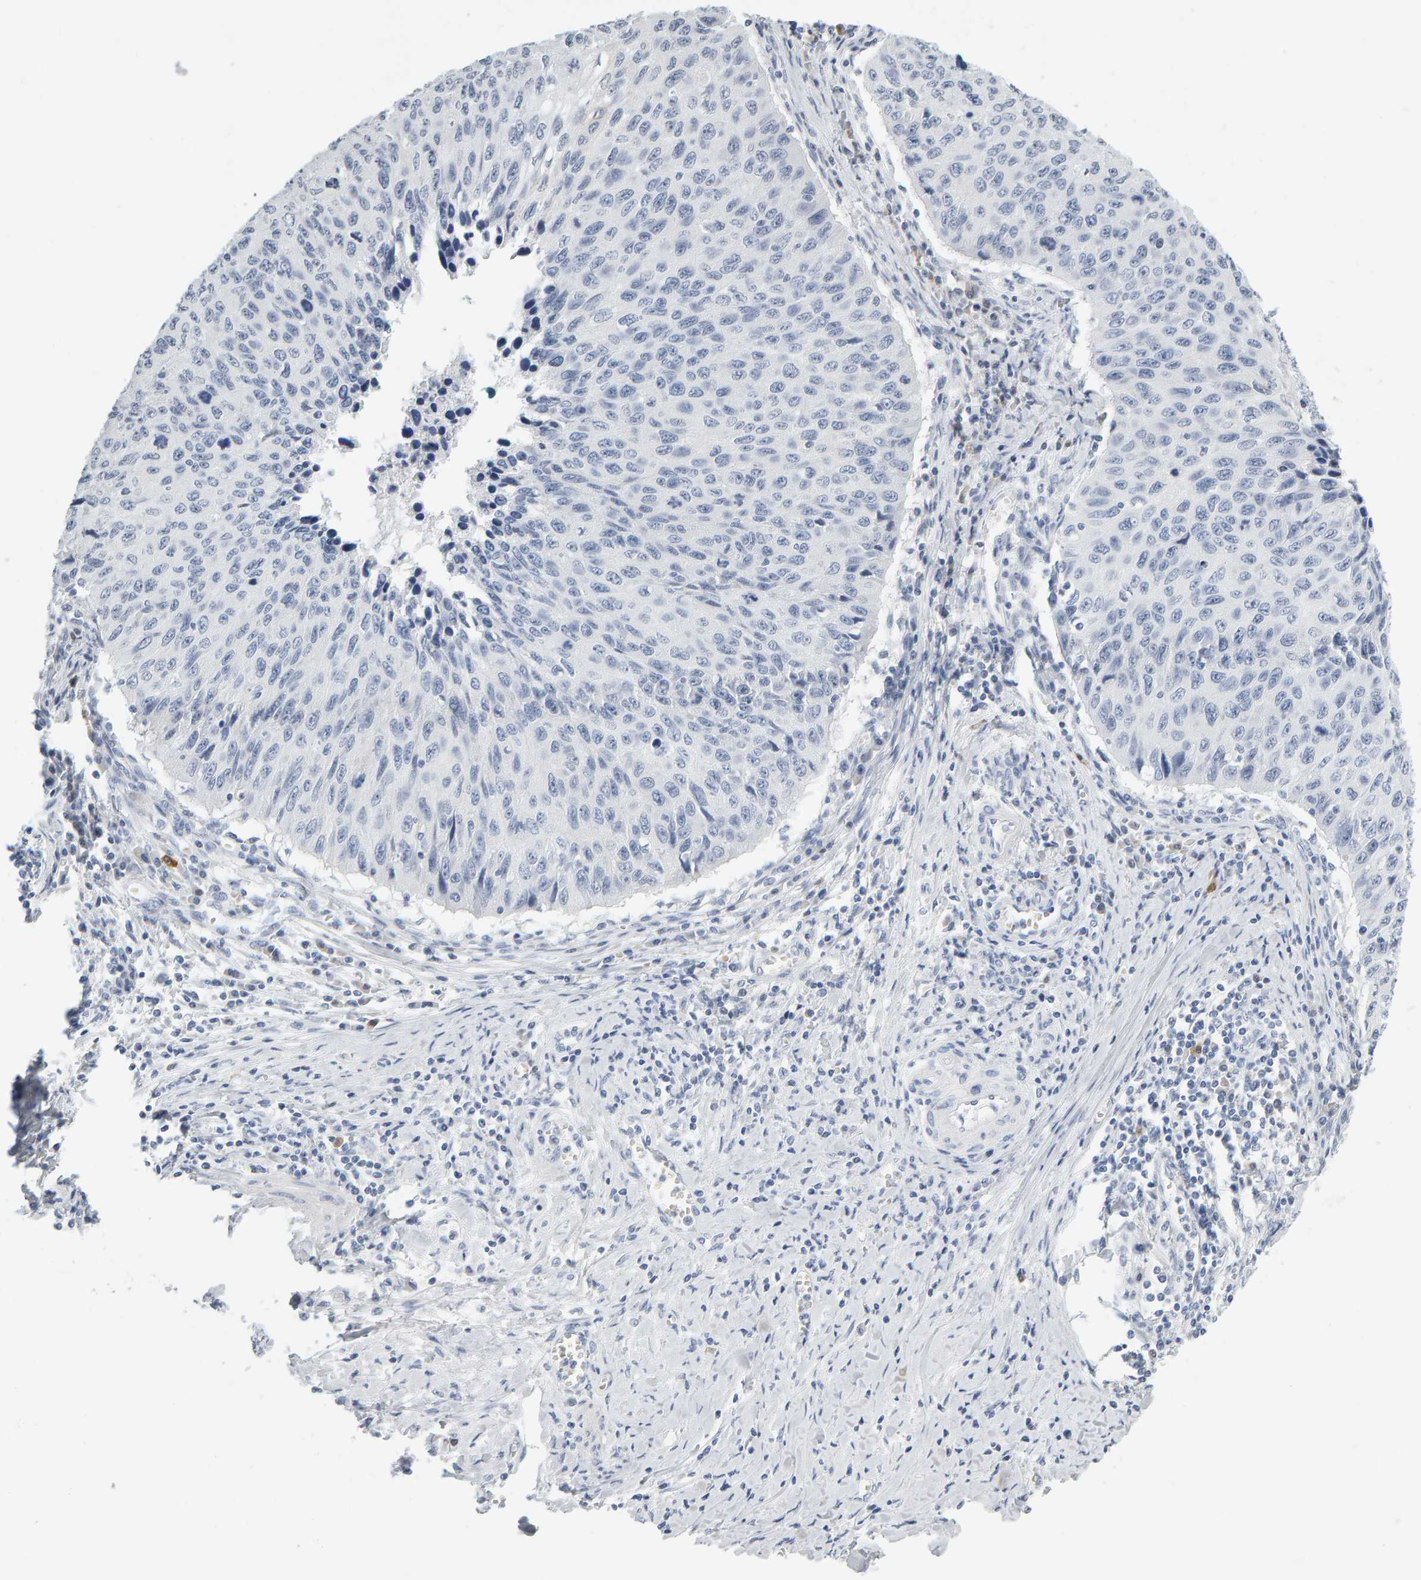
{"staining": {"intensity": "negative", "quantity": "none", "location": "none"}, "tissue": "cervical cancer", "cell_type": "Tumor cells", "image_type": "cancer", "snomed": [{"axis": "morphology", "description": "Squamous cell carcinoma, NOS"}, {"axis": "topography", "description": "Cervix"}], "caption": "There is no significant positivity in tumor cells of cervical cancer (squamous cell carcinoma).", "gene": "CTH", "patient": {"sex": "female", "age": 53}}